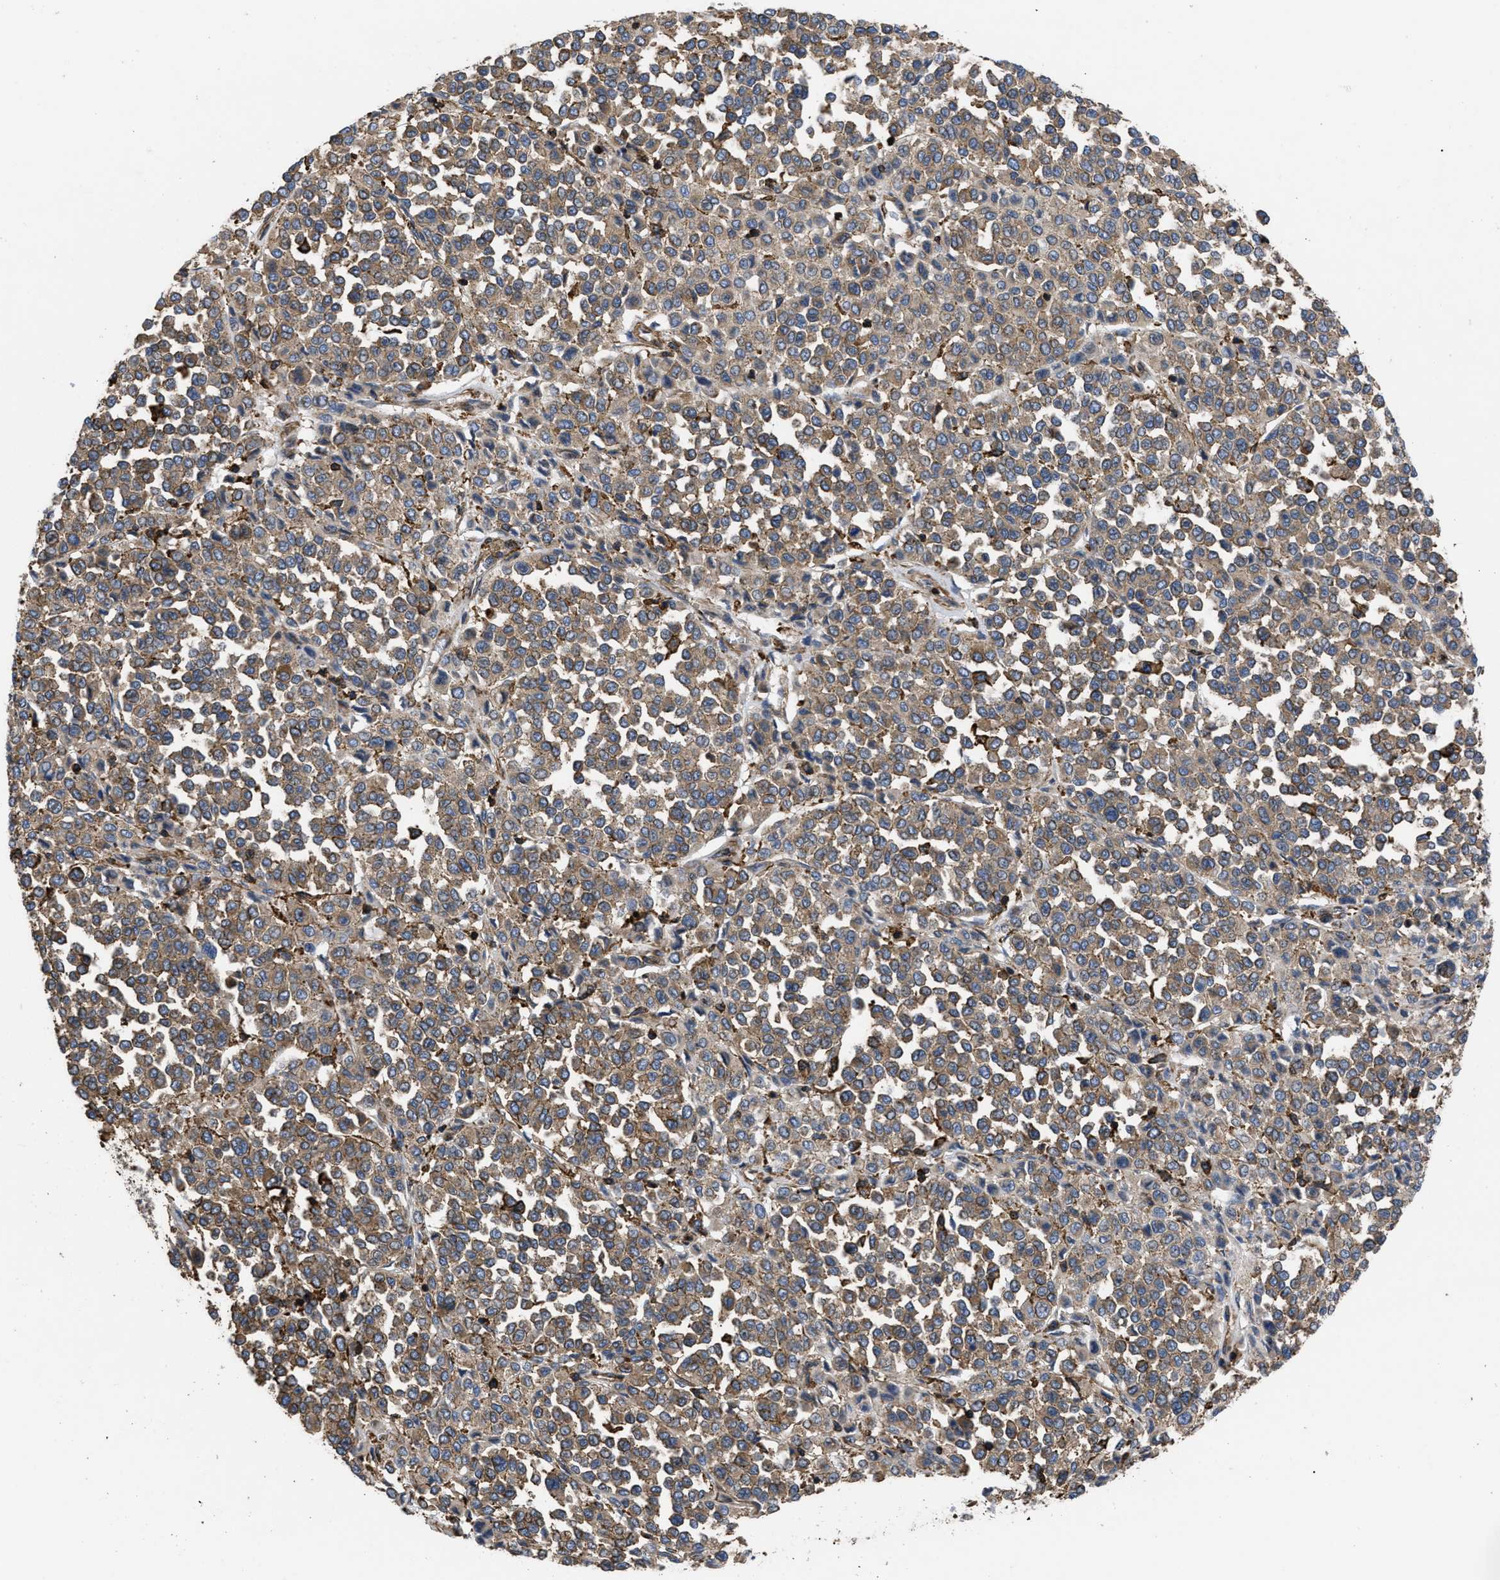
{"staining": {"intensity": "weak", "quantity": ">75%", "location": "cytoplasmic/membranous"}, "tissue": "melanoma", "cell_type": "Tumor cells", "image_type": "cancer", "snomed": [{"axis": "morphology", "description": "Malignant melanoma, Metastatic site"}, {"axis": "topography", "description": "Pancreas"}], "caption": "IHC of malignant melanoma (metastatic site) shows low levels of weak cytoplasmic/membranous expression in approximately >75% of tumor cells.", "gene": "SCUBE2", "patient": {"sex": "female", "age": 30}}